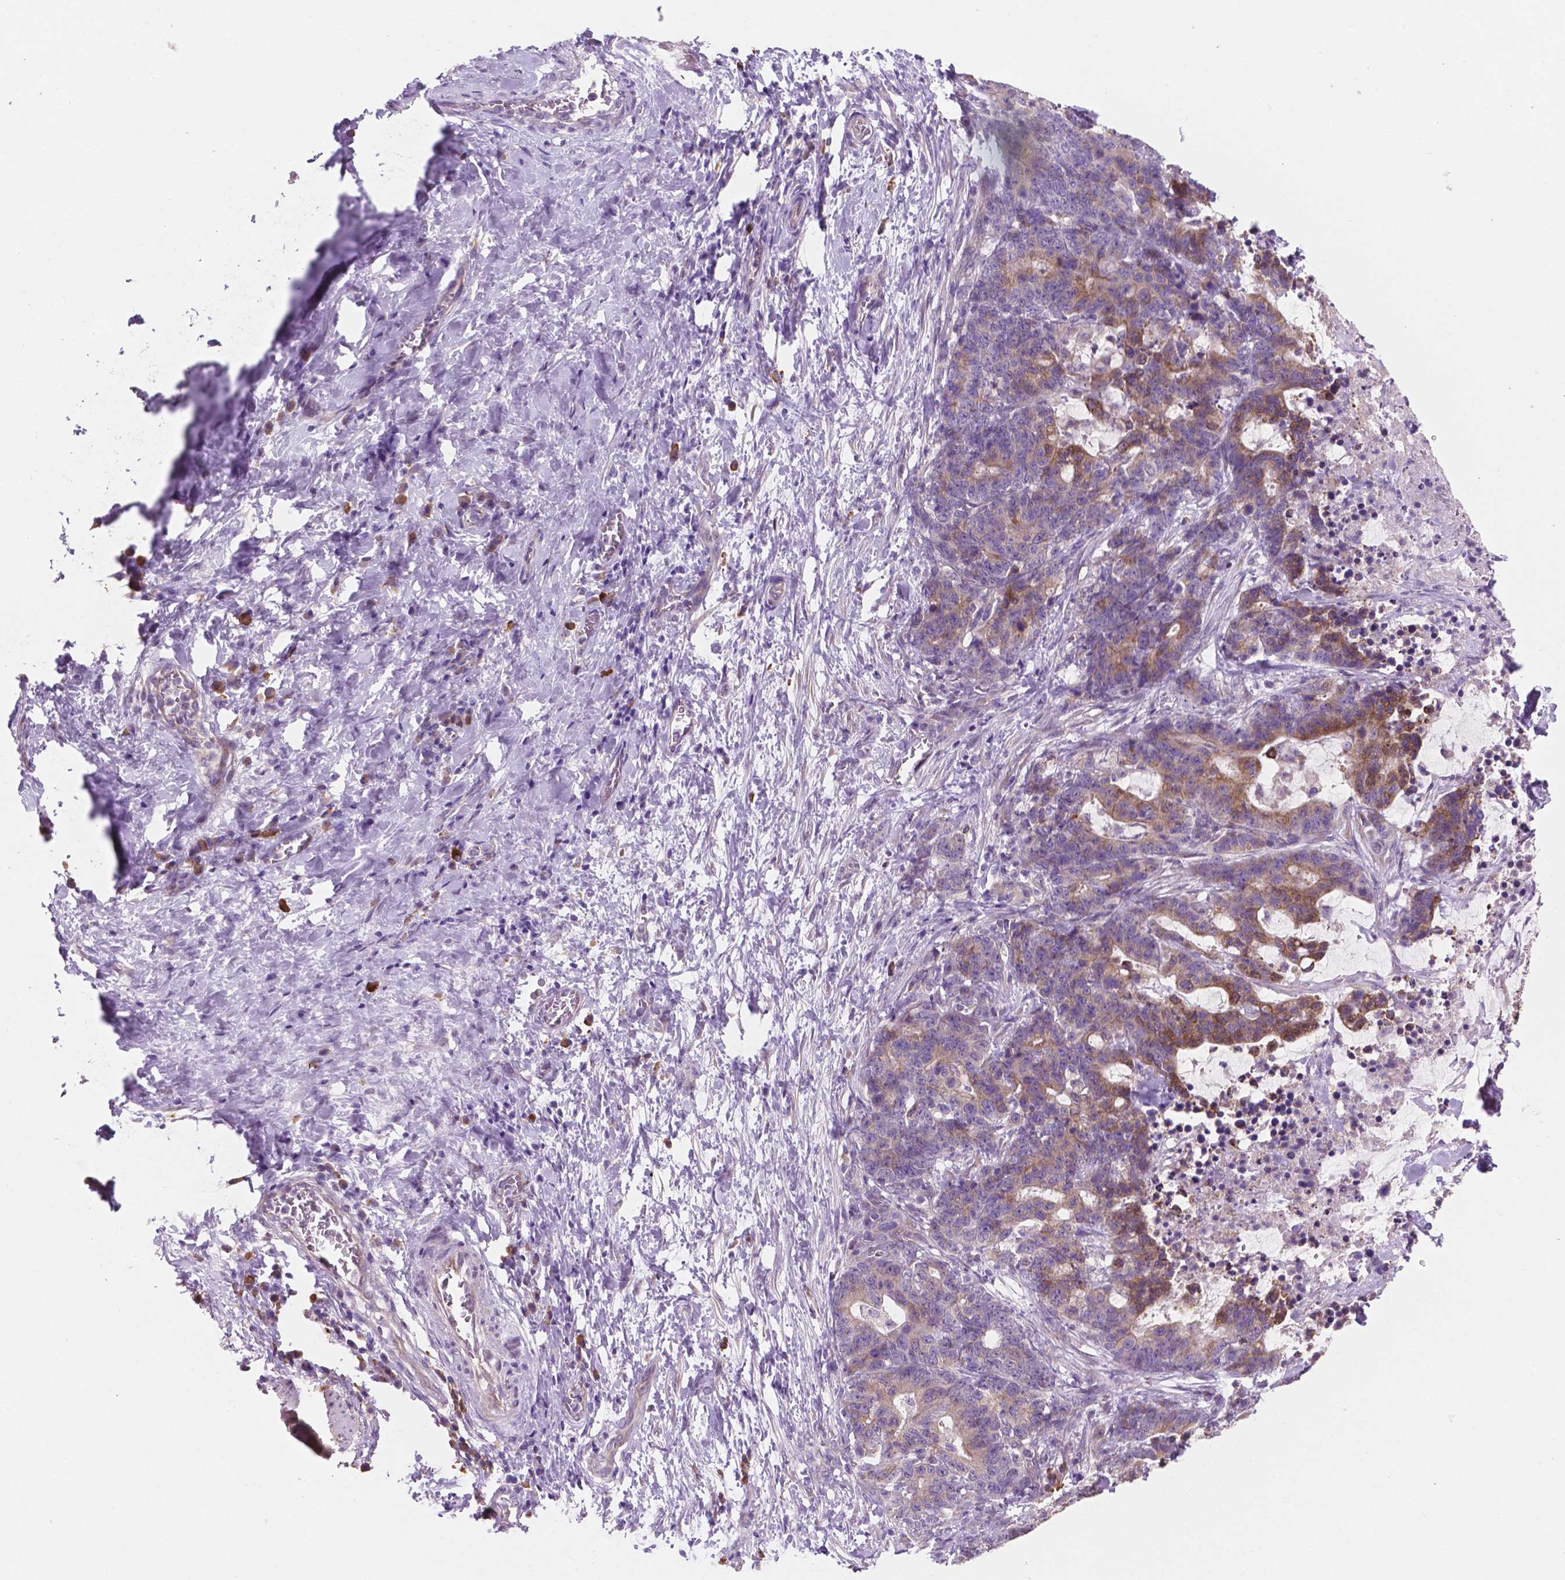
{"staining": {"intensity": "moderate", "quantity": "25%-75%", "location": "cytoplasmic/membranous"}, "tissue": "stomach cancer", "cell_type": "Tumor cells", "image_type": "cancer", "snomed": [{"axis": "morphology", "description": "Normal tissue, NOS"}, {"axis": "morphology", "description": "Adenocarcinoma, NOS"}, {"axis": "topography", "description": "Stomach"}], "caption": "Immunohistochemistry (DAB (3,3'-diaminobenzidine)) staining of human stomach adenocarcinoma reveals moderate cytoplasmic/membranous protein positivity in about 25%-75% of tumor cells.", "gene": "LRP1B", "patient": {"sex": "female", "age": 64}}